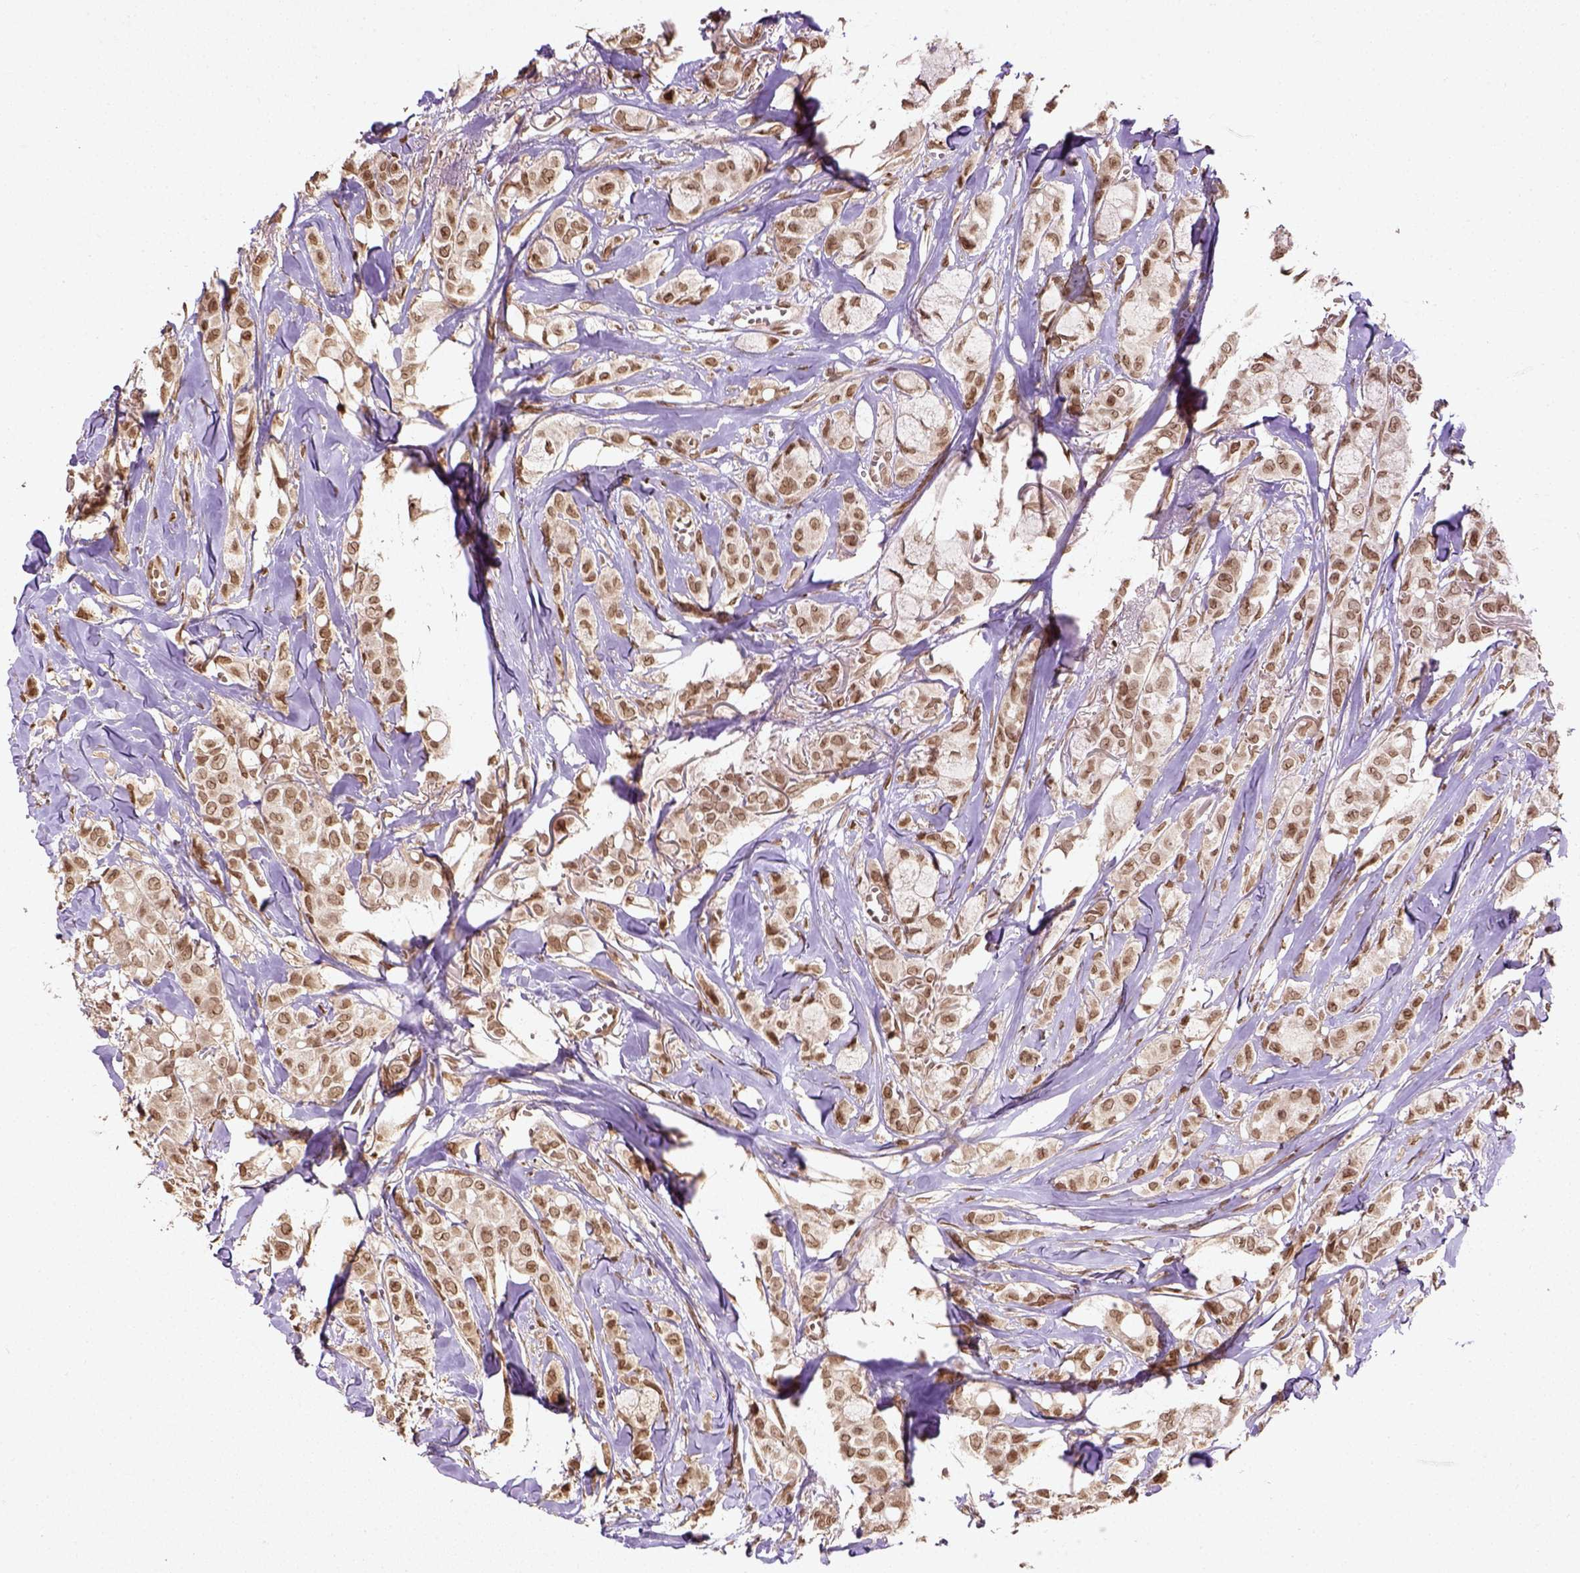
{"staining": {"intensity": "moderate", "quantity": ">75%", "location": "nuclear"}, "tissue": "breast cancer", "cell_type": "Tumor cells", "image_type": "cancer", "snomed": [{"axis": "morphology", "description": "Duct carcinoma"}, {"axis": "topography", "description": "Breast"}], "caption": "Immunohistochemical staining of human breast cancer displays moderate nuclear protein expression in approximately >75% of tumor cells.", "gene": "BANF1", "patient": {"sex": "female", "age": 85}}